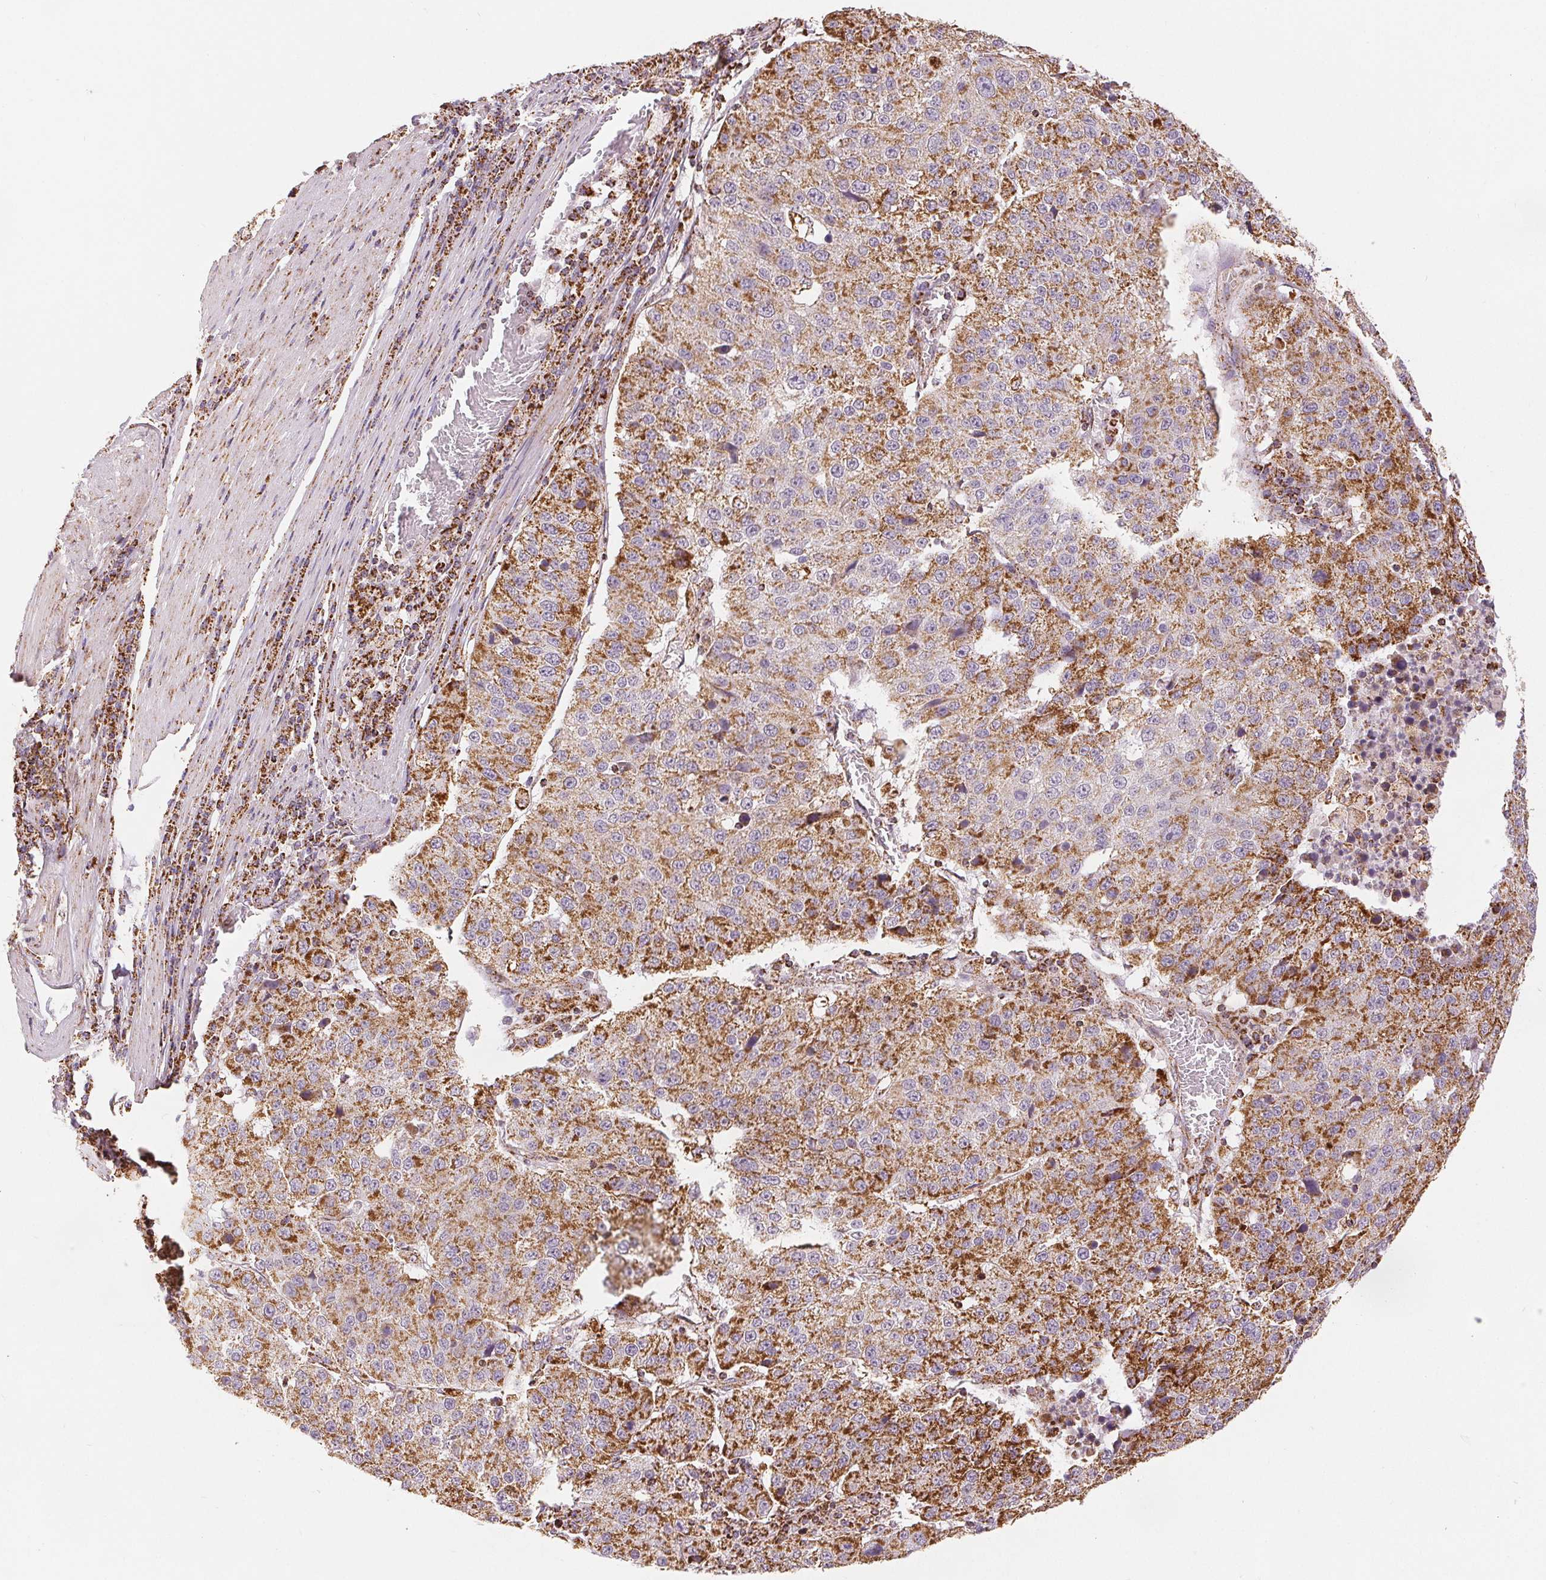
{"staining": {"intensity": "strong", "quantity": "25%-75%", "location": "cytoplasmic/membranous"}, "tissue": "stomach cancer", "cell_type": "Tumor cells", "image_type": "cancer", "snomed": [{"axis": "morphology", "description": "Adenocarcinoma, NOS"}, {"axis": "topography", "description": "Stomach"}], "caption": "The image displays a brown stain indicating the presence of a protein in the cytoplasmic/membranous of tumor cells in stomach adenocarcinoma.", "gene": "SDHB", "patient": {"sex": "male", "age": 71}}